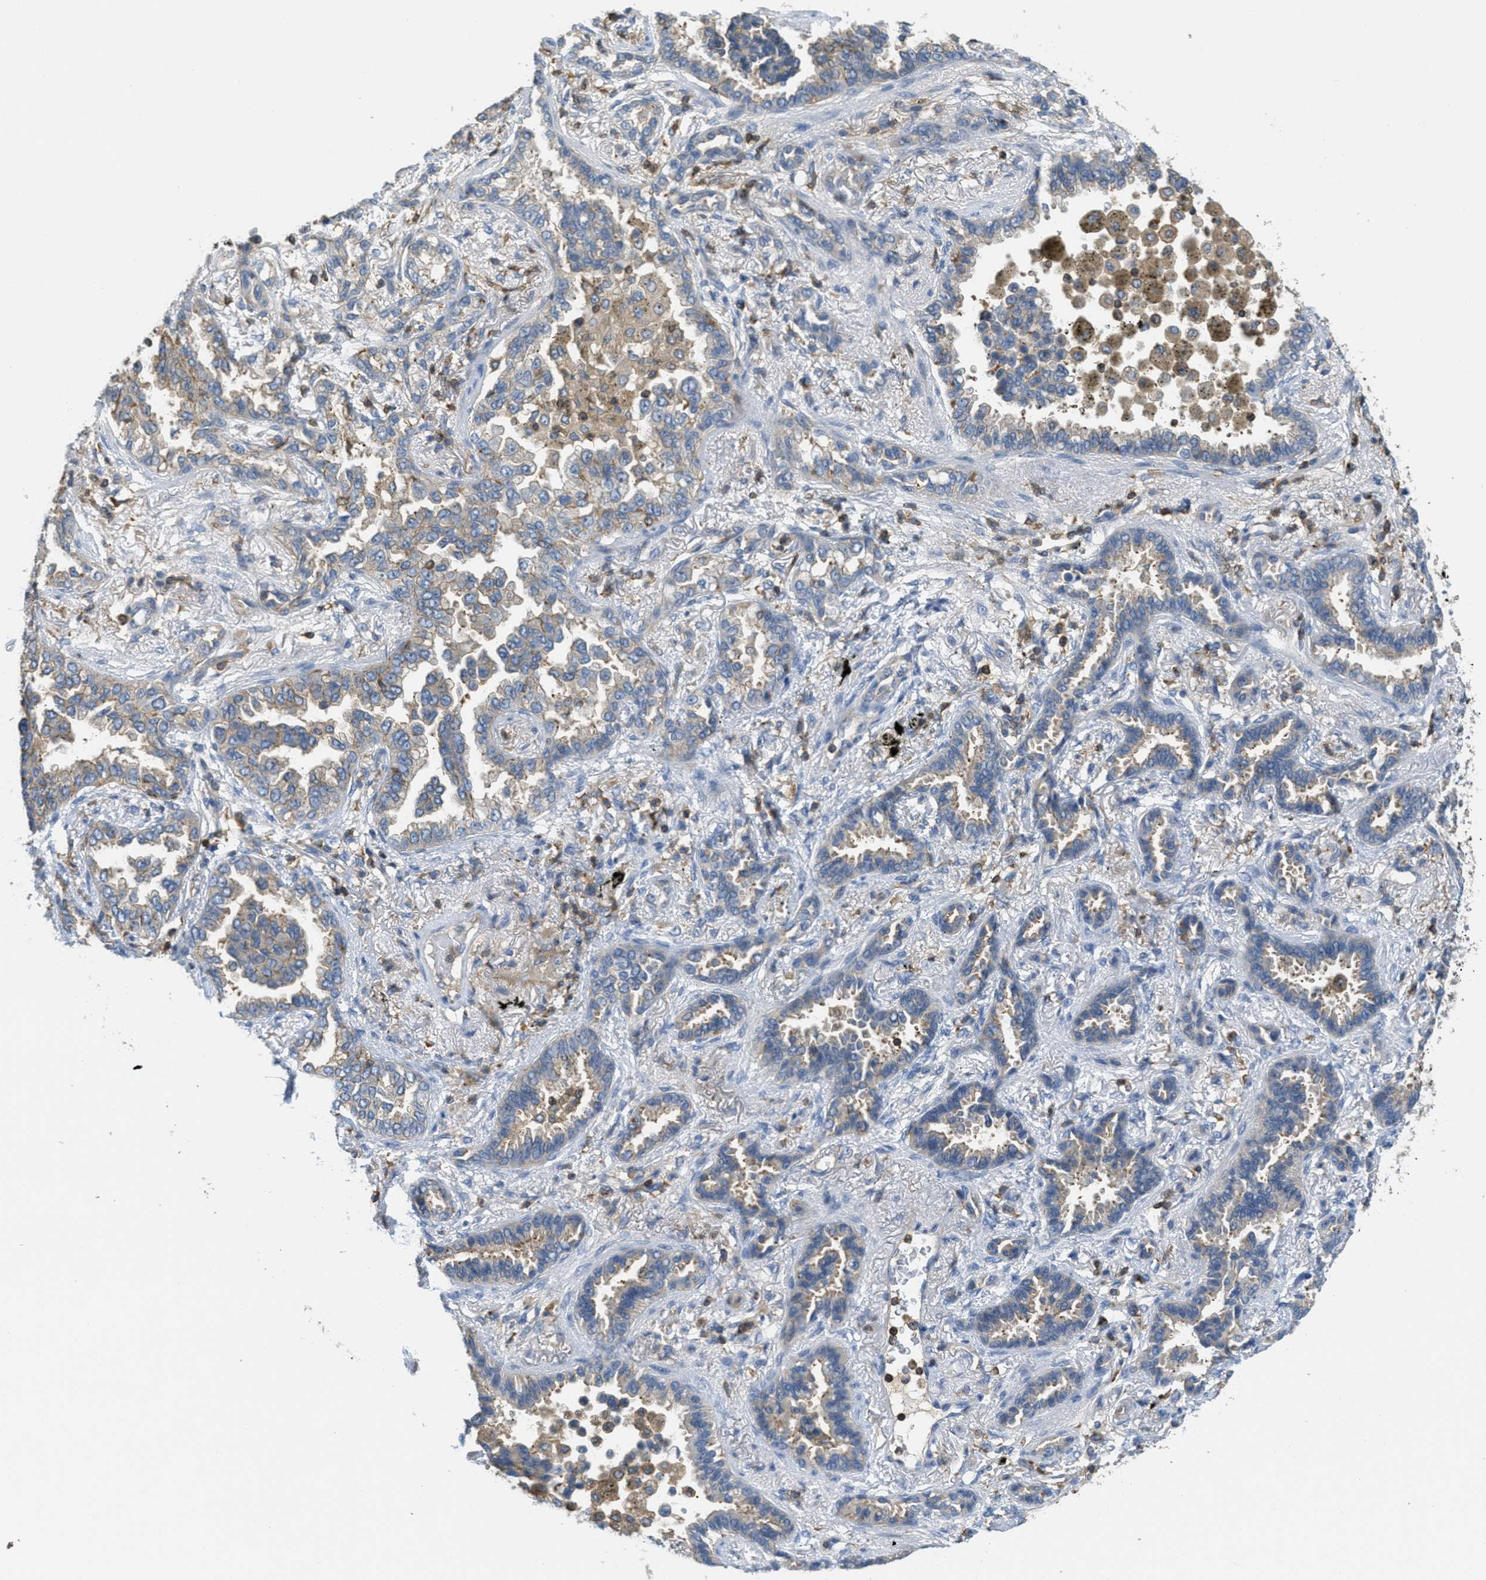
{"staining": {"intensity": "weak", "quantity": "<25%", "location": "cytoplasmic/membranous"}, "tissue": "lung cancer", "cell_type": "Tumor cells", "image_type": "cancer", "snomed": [{"axis": "morphology", "description": "Normal tissue, NOS"}, {"axis": "morphology", "description": "Adenocarcinoma, NOS"}, {"axis": "topography", "description": "Lung"}], "caption": "A high-resolution photomicrograph shows immunohistochemistry staining of lung cancer, which exhibits no significant expression in tumor cells.", "gene": "GRIK2", "patient": {"sex": "male", "age": 59}}